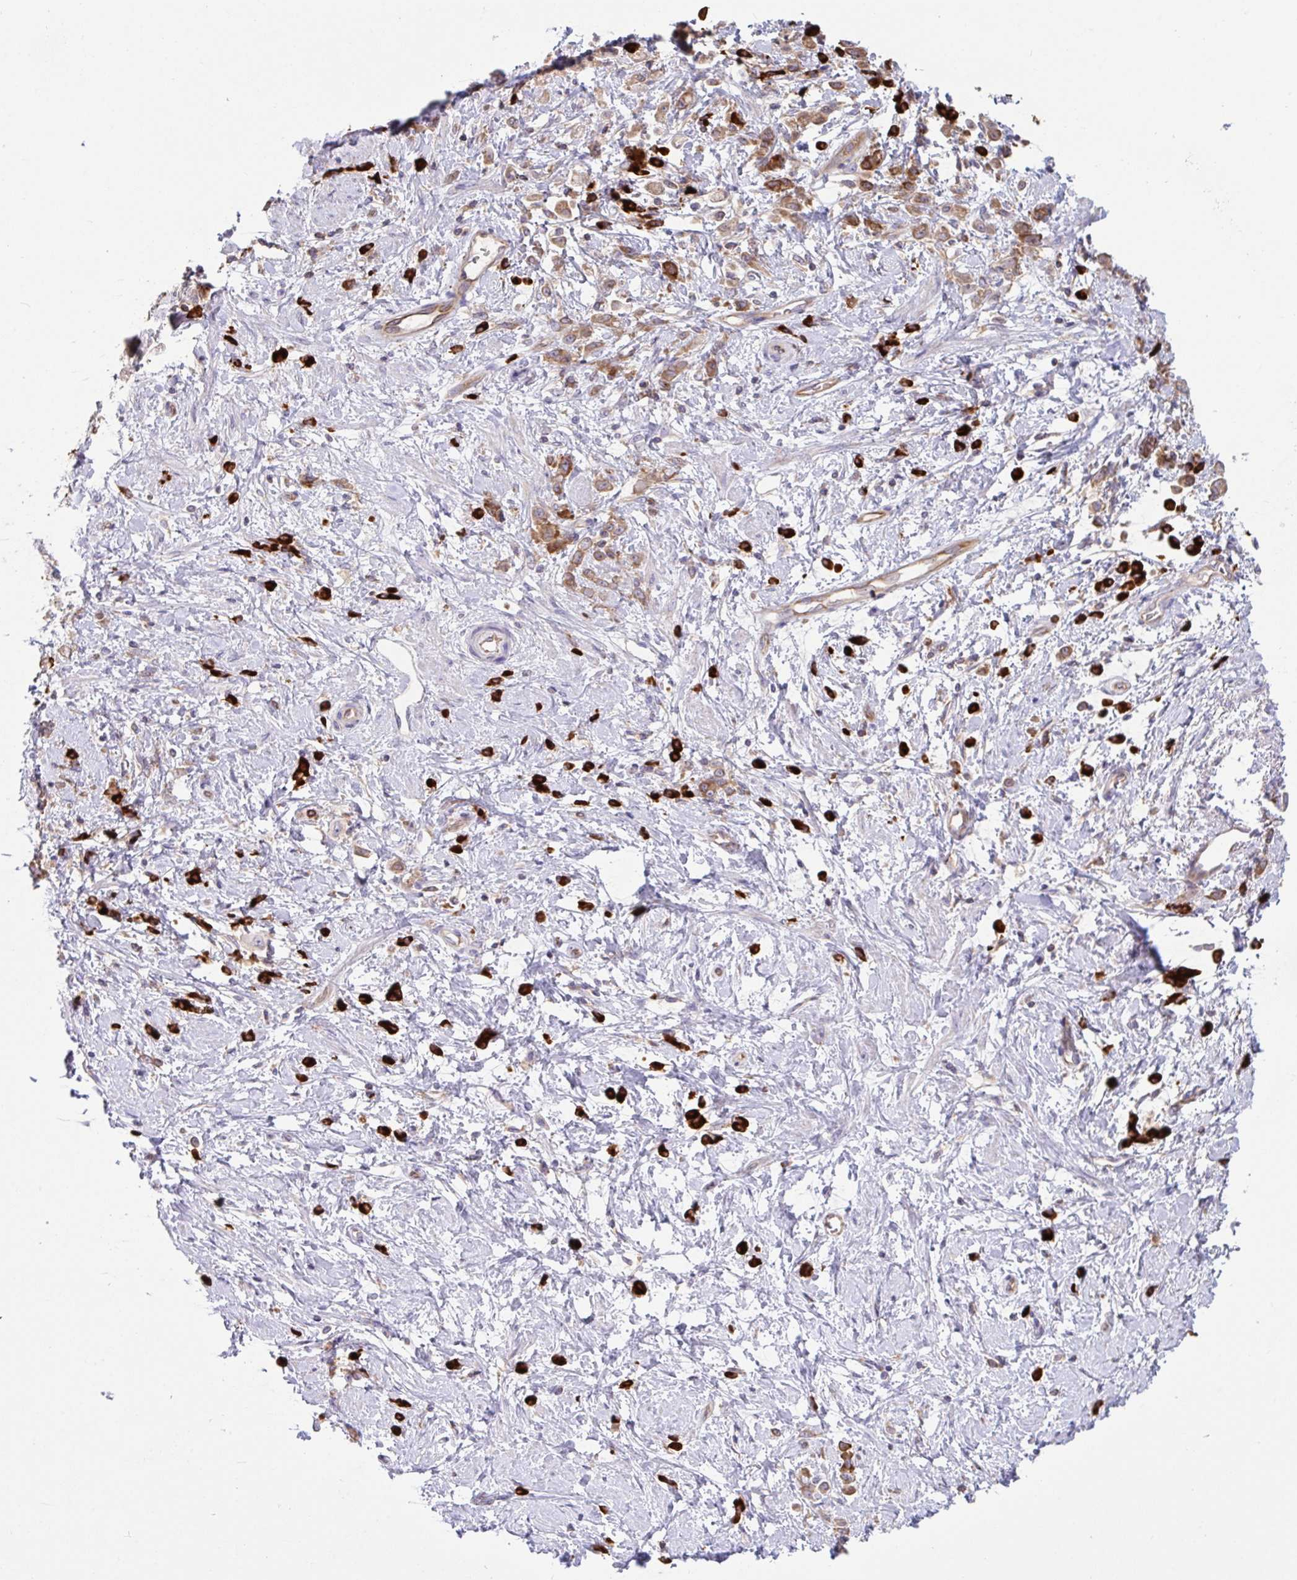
{"staining": {"intensity": "moderate", "quantity": ">75%", "location": "cytoplasmic/membranous"}, "tissue": "stomach cancer", "cell_type": "Tumor cells", "image_type": "cancer", "snomed": [{"axis": "morphology", "description": "Adenocarcinoma, NOS"}, {"axis": "topography", "description": "Stomach"}], "caption": "A medium amount of moderate cytoplasmic/membranous staining is identified in approximately >75% of tumor cells in stomach cancer tissue.", "gene": "YARS2", "patient": {"sex": "female", "age": 60}}